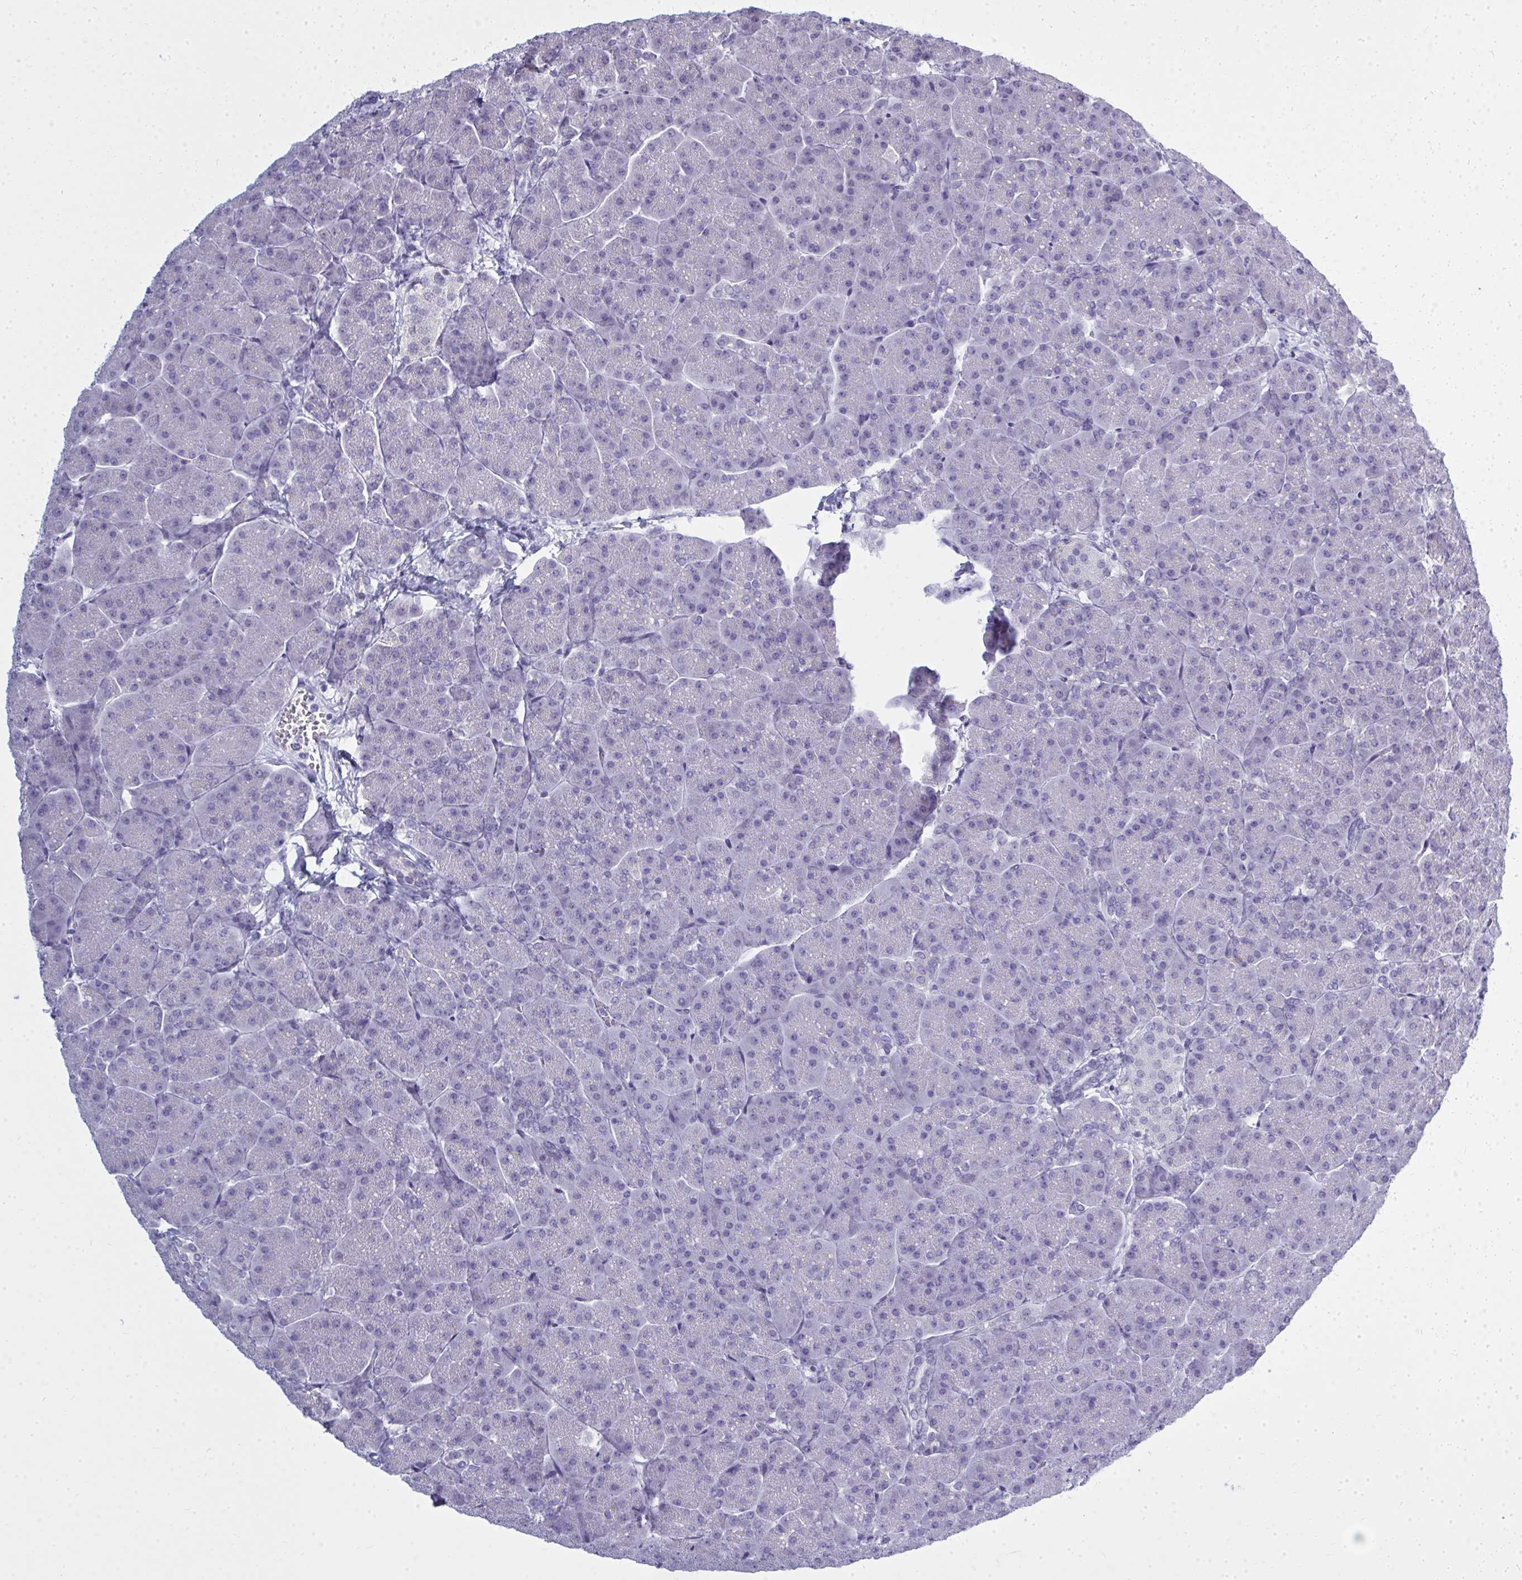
{"staining": {"intensity": "negative", "quantity": "none", "location": "none"}, "tissue": "pancreas", "cell_type": "Exocrine glandular cells", "image_type": "normal", "snomed": [{"axis": "morphology", "description": "Normal tissue, NOS"}, {"axis": "topography", "description": "Pancreas"}, {"axis": "topography", "description": "Peripheral nerve tissue"}], "caption": "This is an immunohistochemistry (IHC) histopathology image of normal human pancreas. There is no expression in exocrine glandular cells.", "gene": "QDPR", "patient": {"sex": "male", "age": 54}}